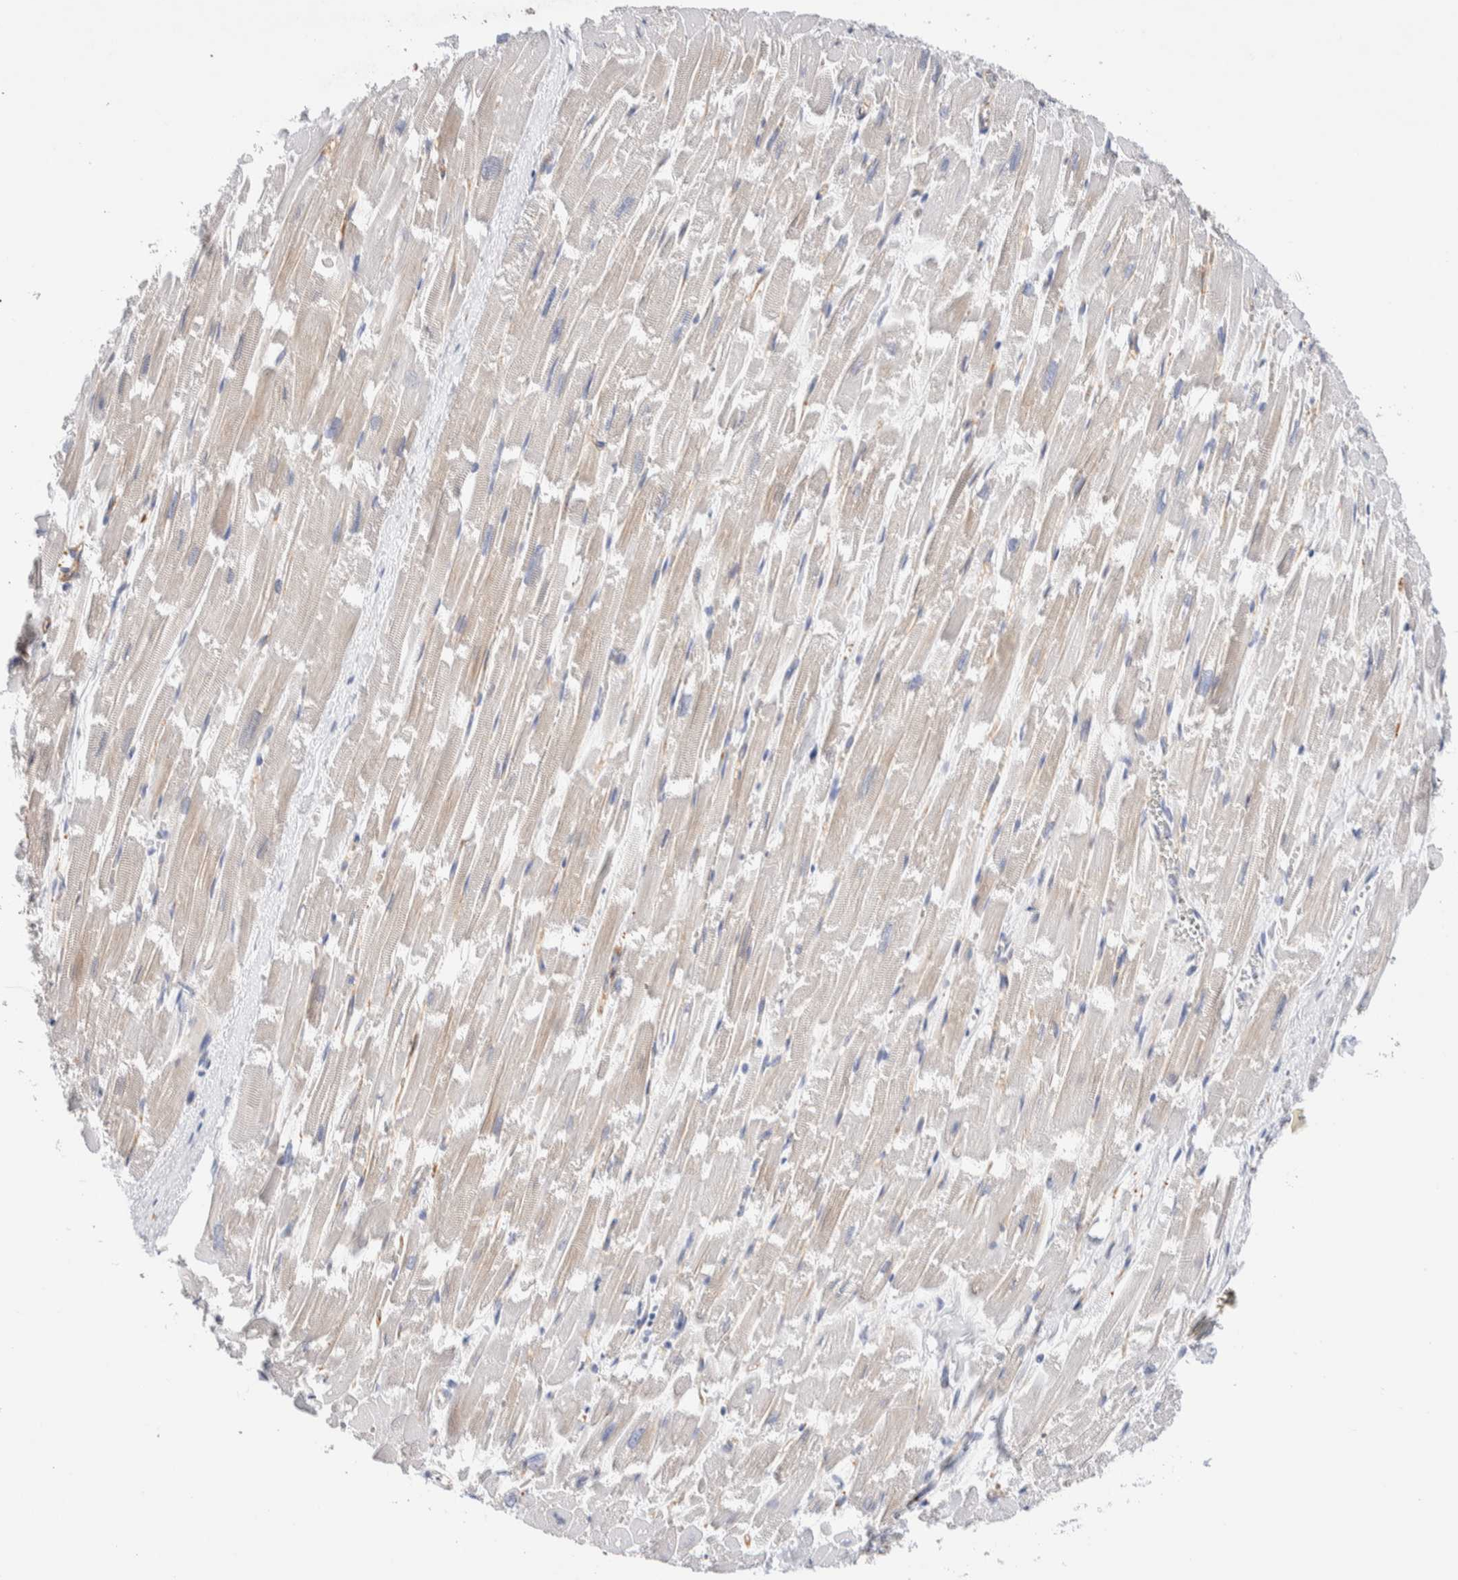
{"staining": {"intensity": "negative", "quantity": "none", "location": "none"}, "tissue": "heart muscle", "cell_type": "Cardiomyocytes", "image_type": "normal", "snomed": [{"axis": "morphology", "description": "Normal tissue, NOS"}, {"axis": "topography", "description": "Heart"}], "caption": "IHC histopathology image of benign heart muscle: human heart muscle stained with DAB (3,3'-diaminobenzidine) displays no significant protein expression in cardiomyocytes.", "gene": "METRNL", "patient": {"sex": "male", "age": 54}}